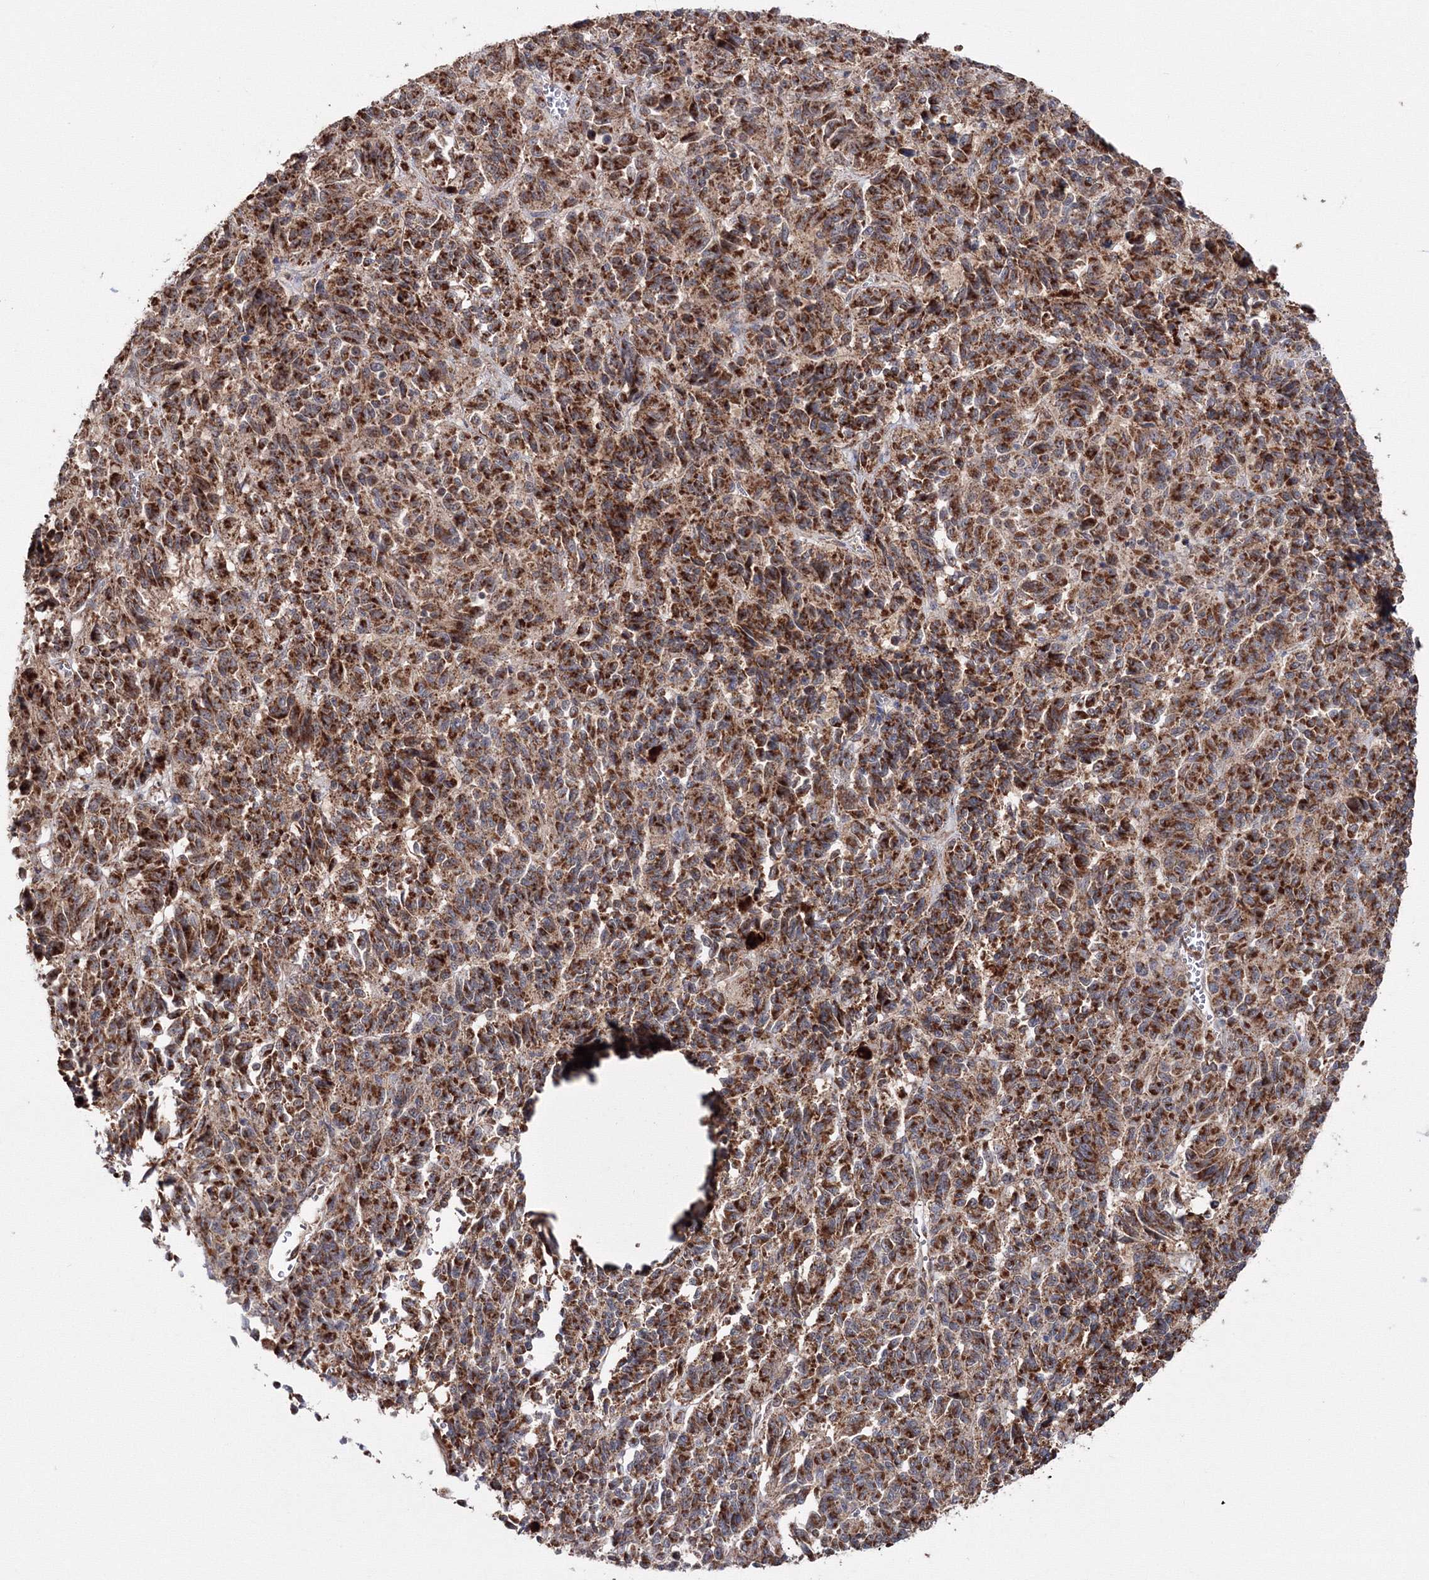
{"staining": {"intensity": "strong", "quantity": ">75%", "location": "cytoplasmic/membranous"}, "tissue": "melanoma", "cell_type": "Tumor cells", "image_type": "cancer", "snomed": [{"axis": "morphology", "description": "Malignant melanoma, Metastatic site"}, {"axis": "topography", "description": "Lung"}], "caption": "A high amount of strong cytoplasmic/membranous expression is identified in about >75% of tumor cells in malignant melanoma (metastatic site) tissue. (DAB IHC, brown staining for protein, blue staining for nuclei).", "gene": "PEX13", "patient": {"sex": "male", "age": 64}}